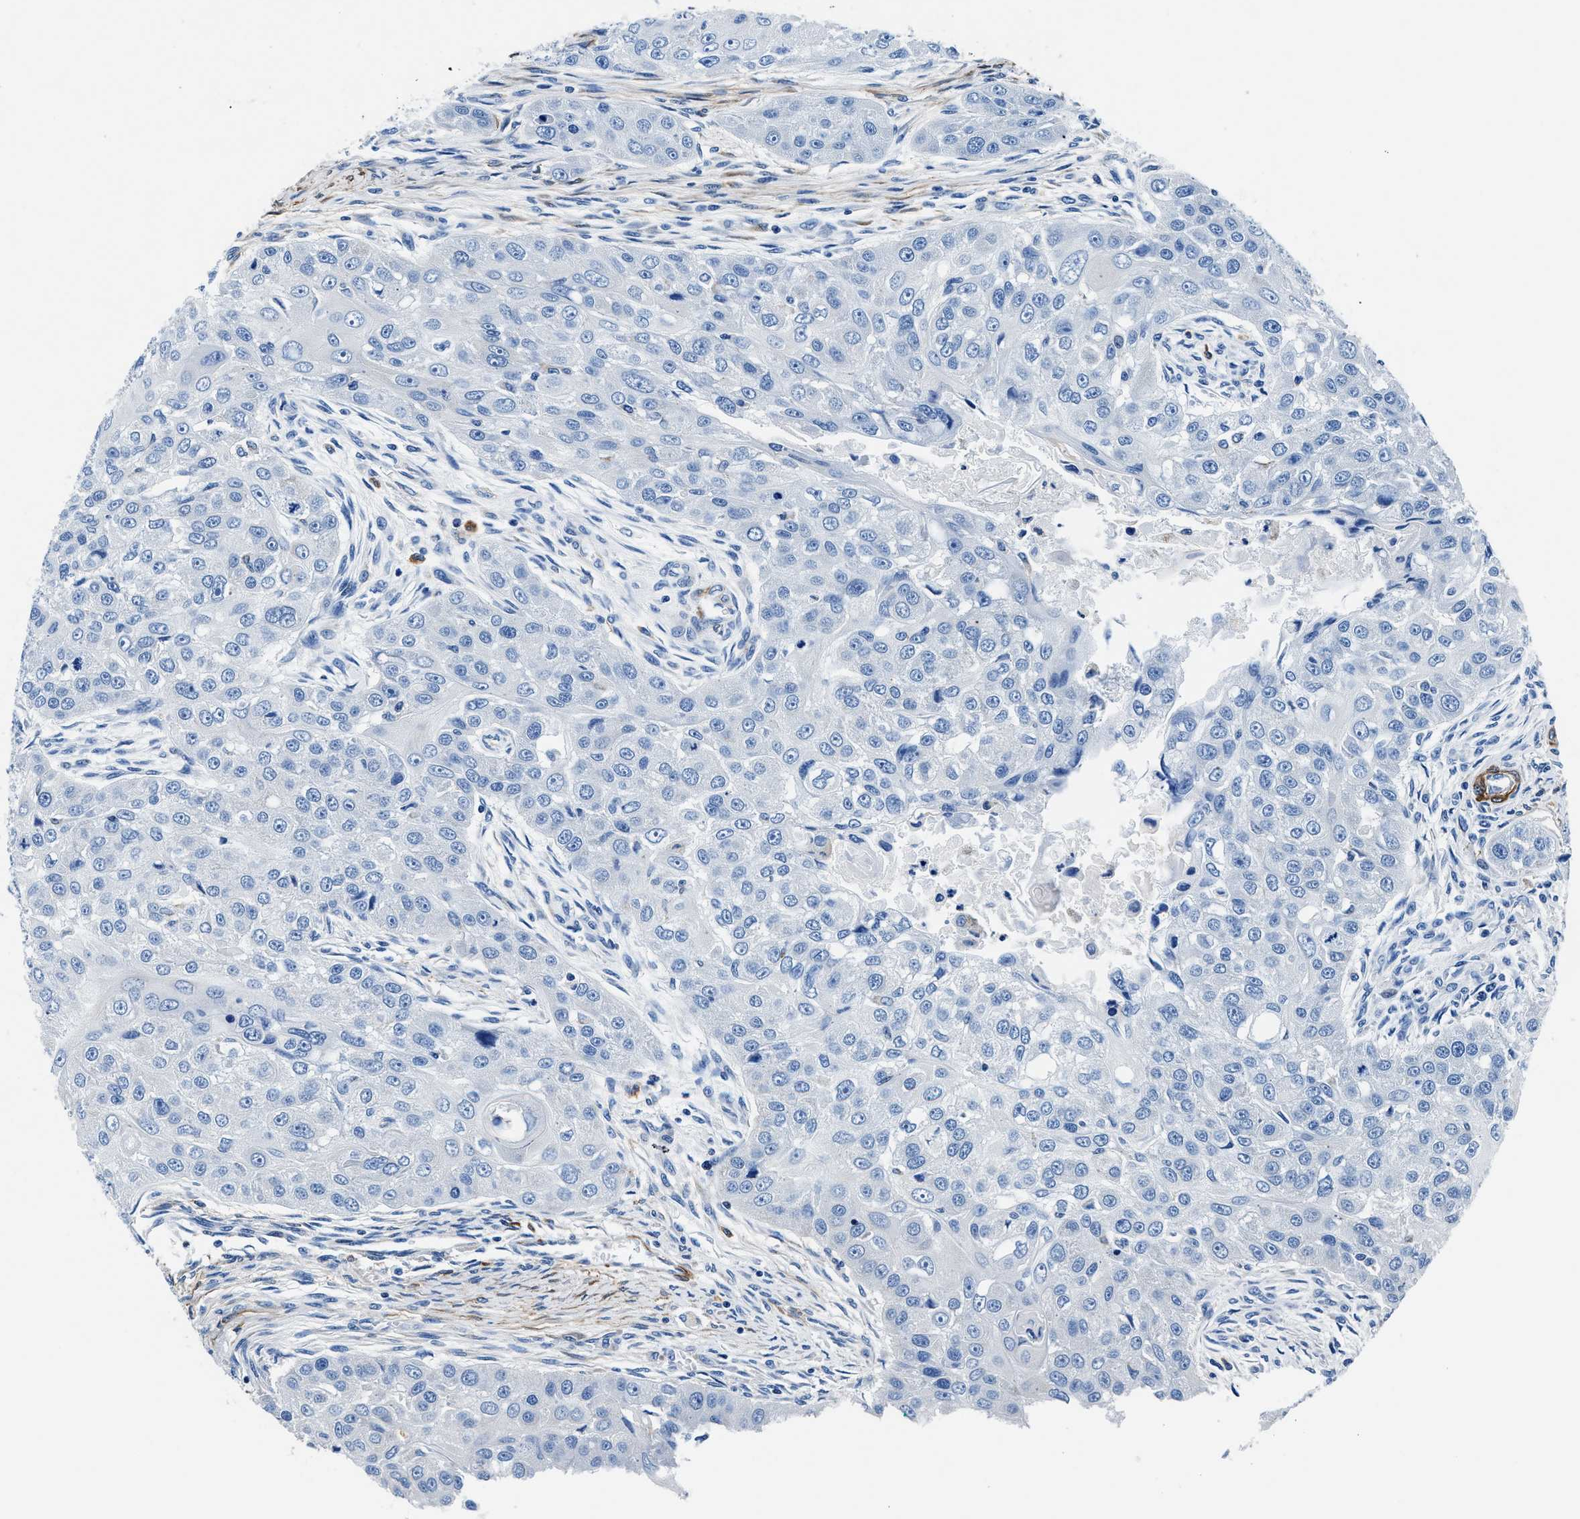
{"staining": {"intensity": "negative", "quantity": "none", "location": "none"}, "tissue": "head and neck cancer", "cell_type": "Tumor cells", "image_type": "cancer", "snomed": [{"axis": "morphology", "description": "Normal tissue, NOS"}, {"axis": "morphology", "description": "Squamous cell carcinoma, NOS"}, {"axis": "topography", "description": "Skeletal muscle"}, {"axis": "topography", "description": "Head-Neck"}], "caption": "The IHC histopathology image has no significant expression in tumor cells of head and neck cancer (squamous cell carcinoma) tissue.", "gene": "TEX261", "patient": {"sex": "male", "age": 51}}